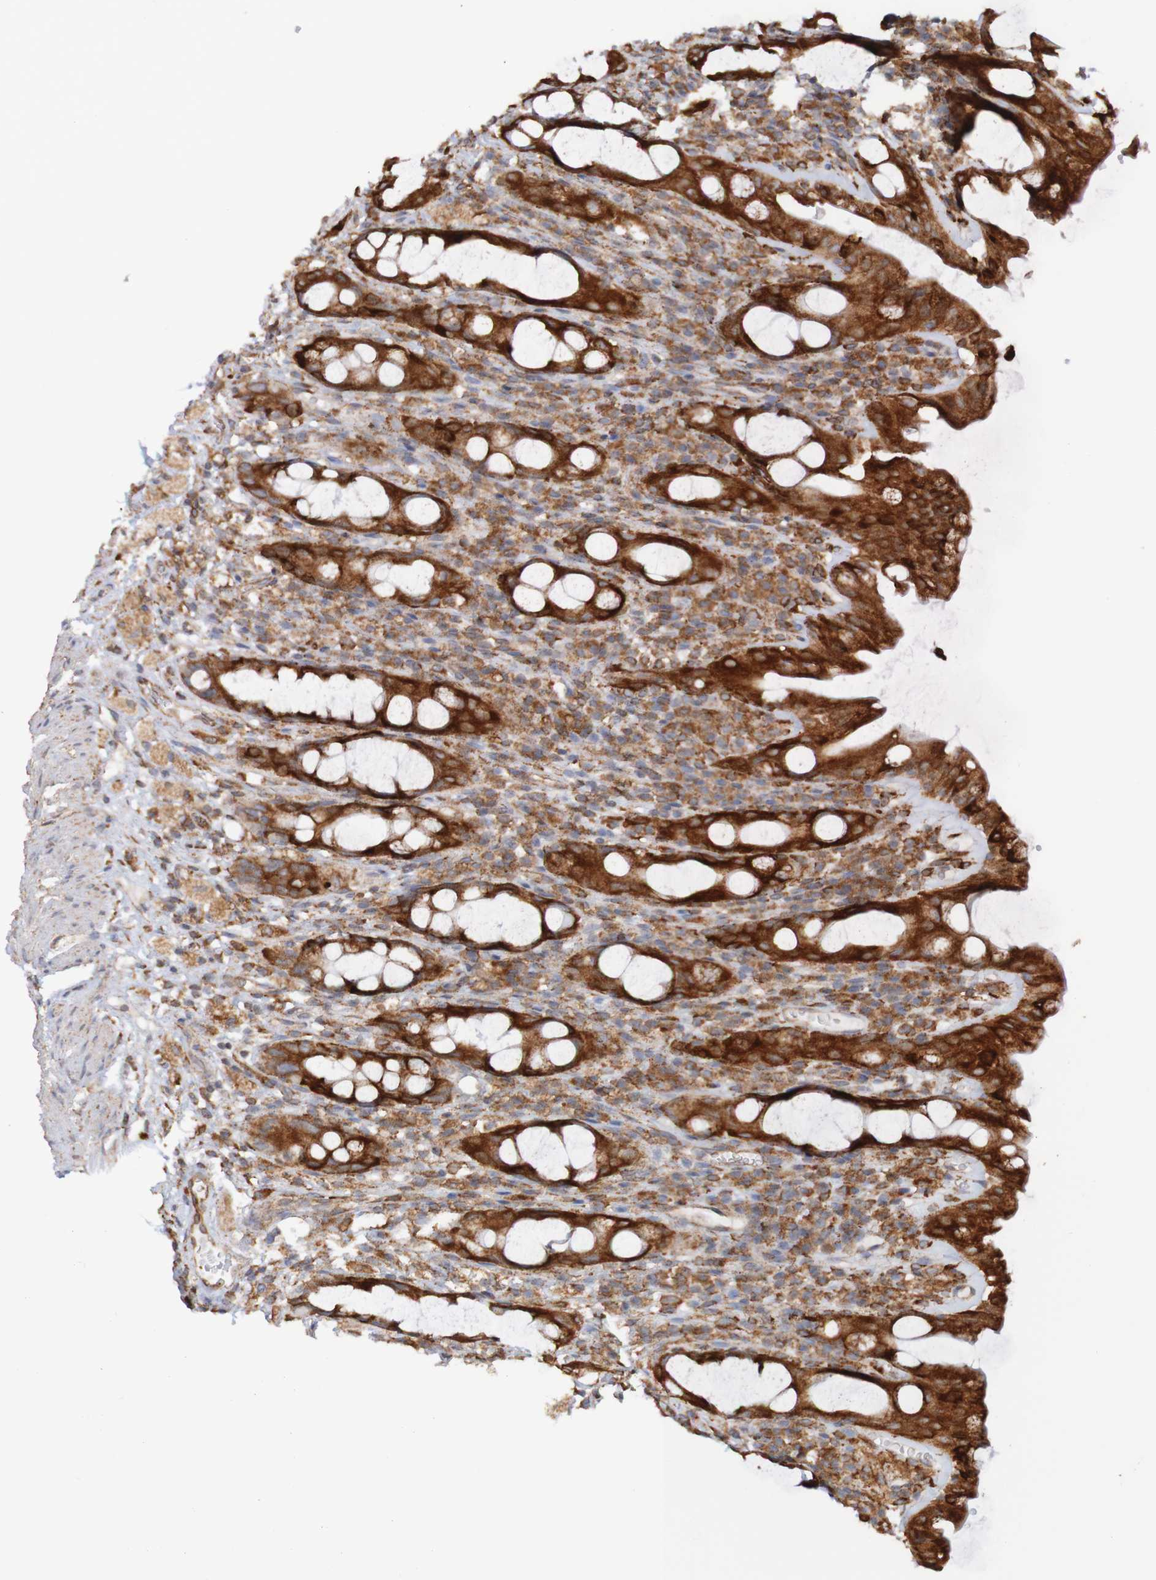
{"staining": {"intensity": "strong", "quantity": ">75%", "location": "cytoplasmic/membranous"}, "tissue": "rectum", "cell_type": "Glandular cells", "image_type": "normal", "snomed": [{"axis": "morphology", "description": "Normal tissue, NOS"}, {"axis": "topography", "description": "Rectum"}], "caption": "The immunohistochemical stain labels strong cytoplasmic/membranous expression in glandular cells of benign rectum. (brown staining indicates protein expression, while blue staining denotes nuclei).", "gene": "PDIA3", "patient": {"sex": "male", "age": 44}}